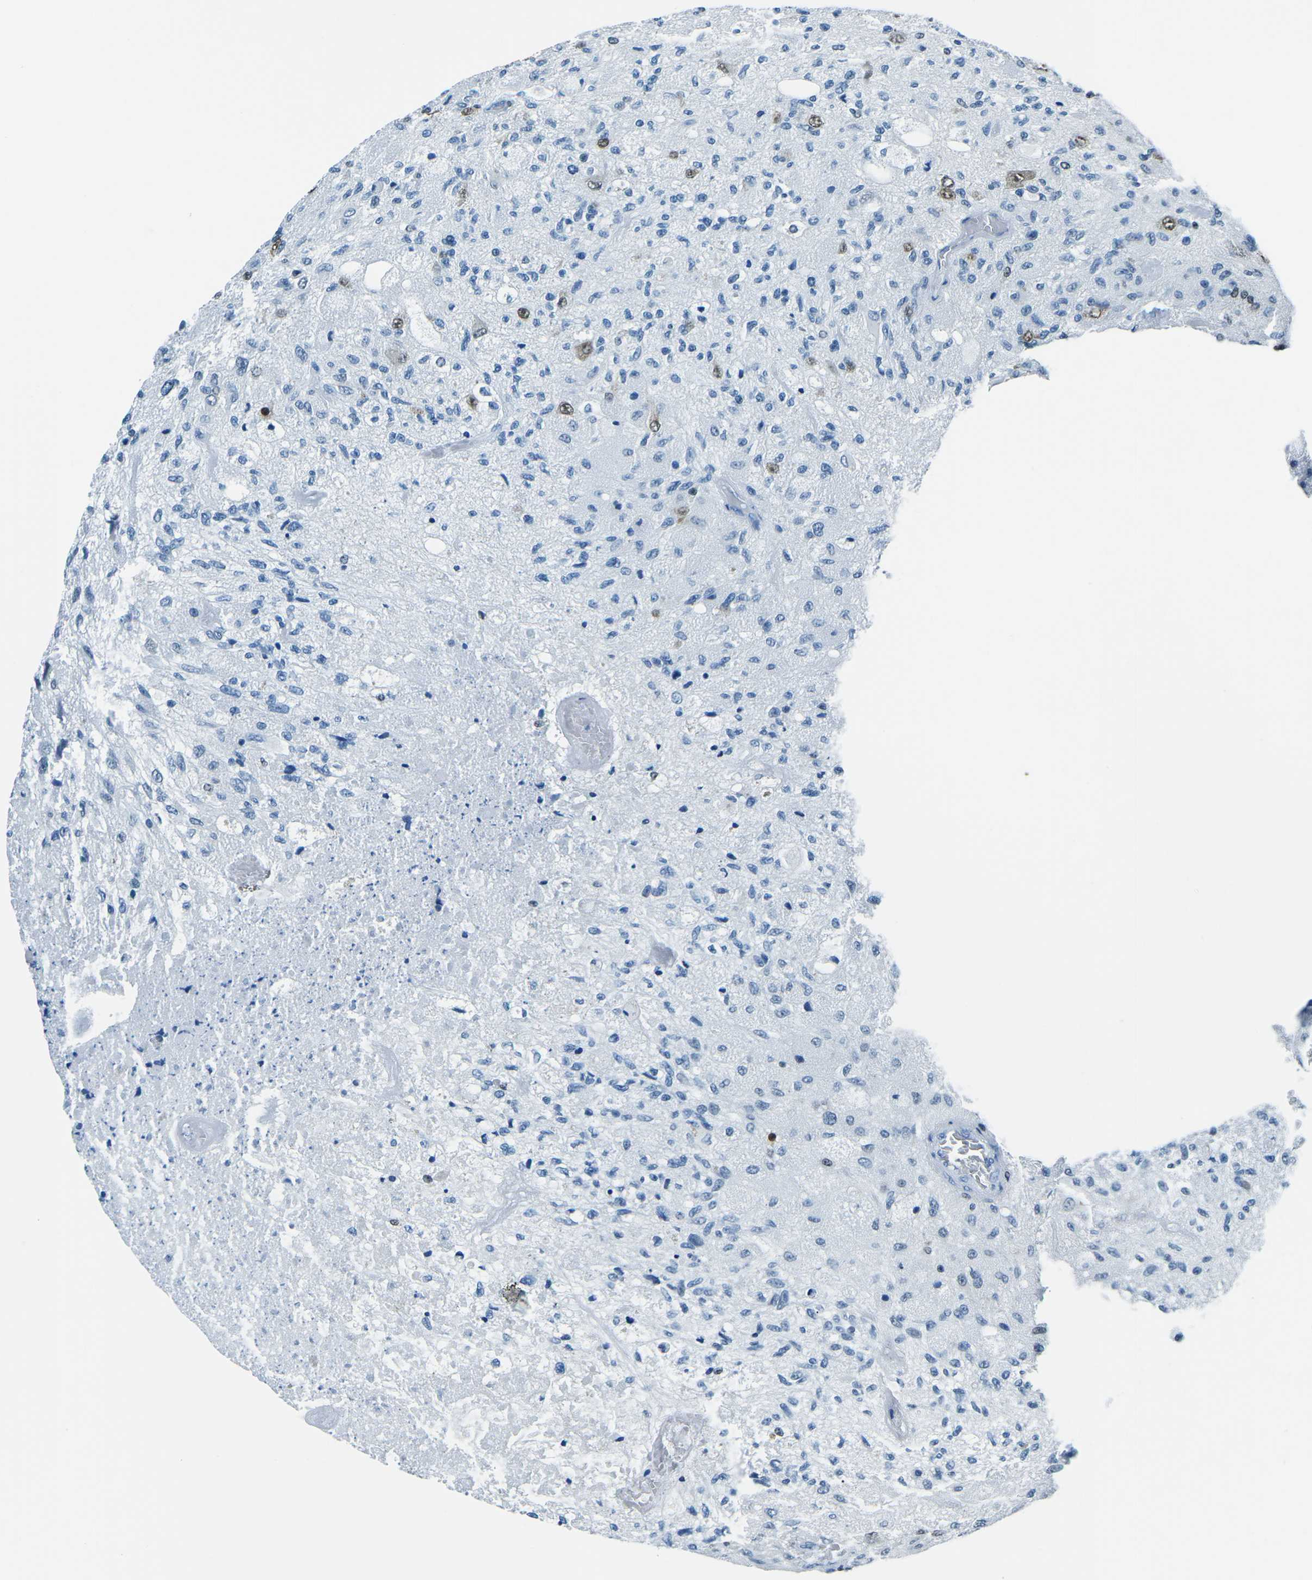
{"staining": {"intensity": "moderate", "quantity": "<25%", "location": "nuclear"}, "tissue": "glioma", "cell_type": "Tumor cells", "image_type": "cancer", "snomed": [{"axis": "morphology", "description": "Normal tissue, NOS"}, {"axis": "morphology", "description": "Glioma, malignant, High grade"}, {"axis": "topography", "description": "Cerebral cortex"}], "caption": "Malignant glioma (high-grade) was stained to show a protein in brown. There is low levels of moderate nuclear positivity in about <25% of tumor cells. The staining was performed using DAB to visualize the protein expression in brown, while the nuclei were stained in blue with hematoxylin (Magnification: 20x).", "gene": "CELF2", "patient": {"sex": "male", "age": 77}}